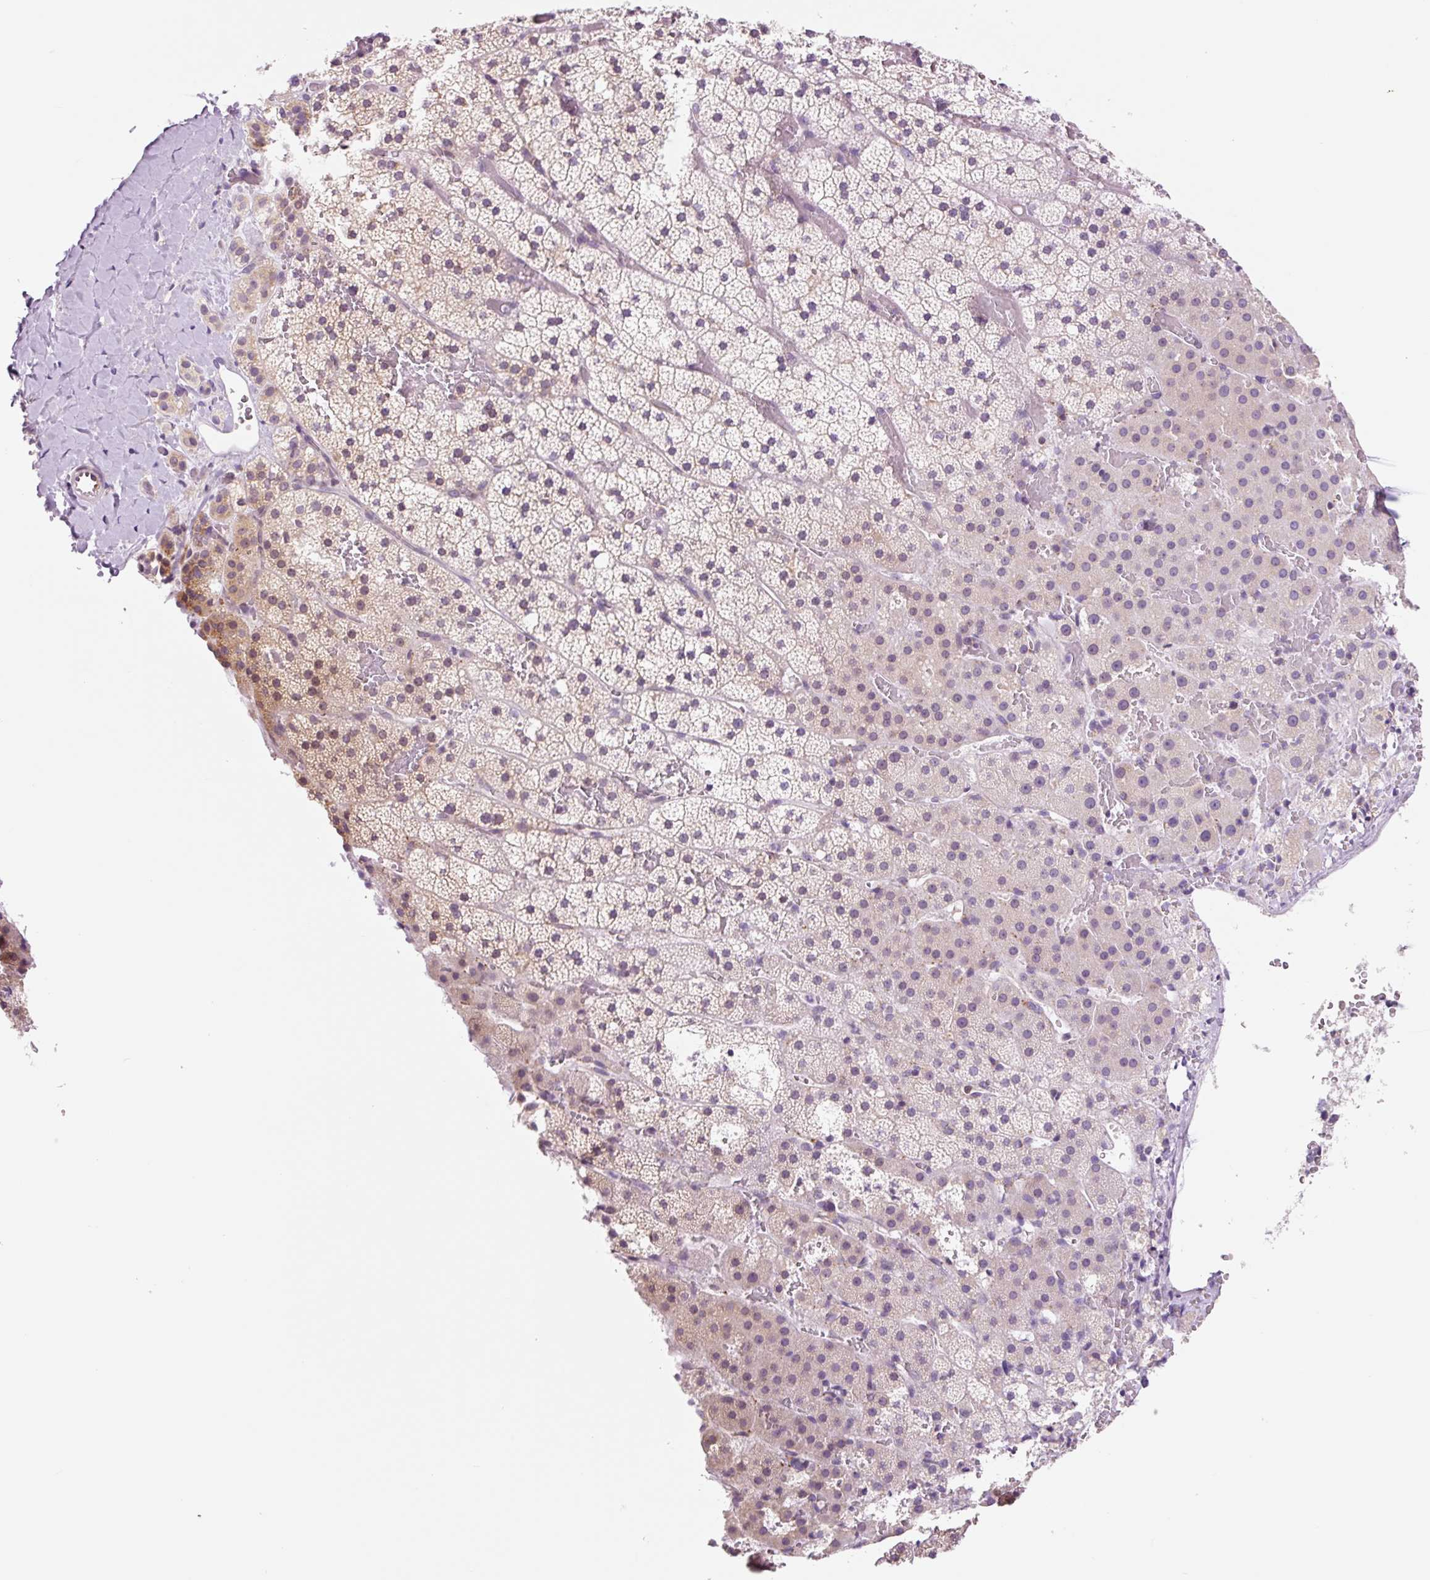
{"staining": {"intensity": "moderate", "quantity": "25%-75%", "location": "cytoplasmic/membranous"}, "tissue": "adrenal gland", "cell_type": "Glandular cells", "image_type": "normal", "snomed": [{"axis": "morphology", "description": "Normal tissue, NOS"}, {"axis": "topography", "description": "Adrenal gland"}], "caption": "About 25%-75% of glandular cells in normal adrenal gland display moderate cytoplasmic/membranous protein staining as visualized by brown immunohistochemical staining.", "gene": "RPL41", "patient": {"sex": "male", "age": 53}}